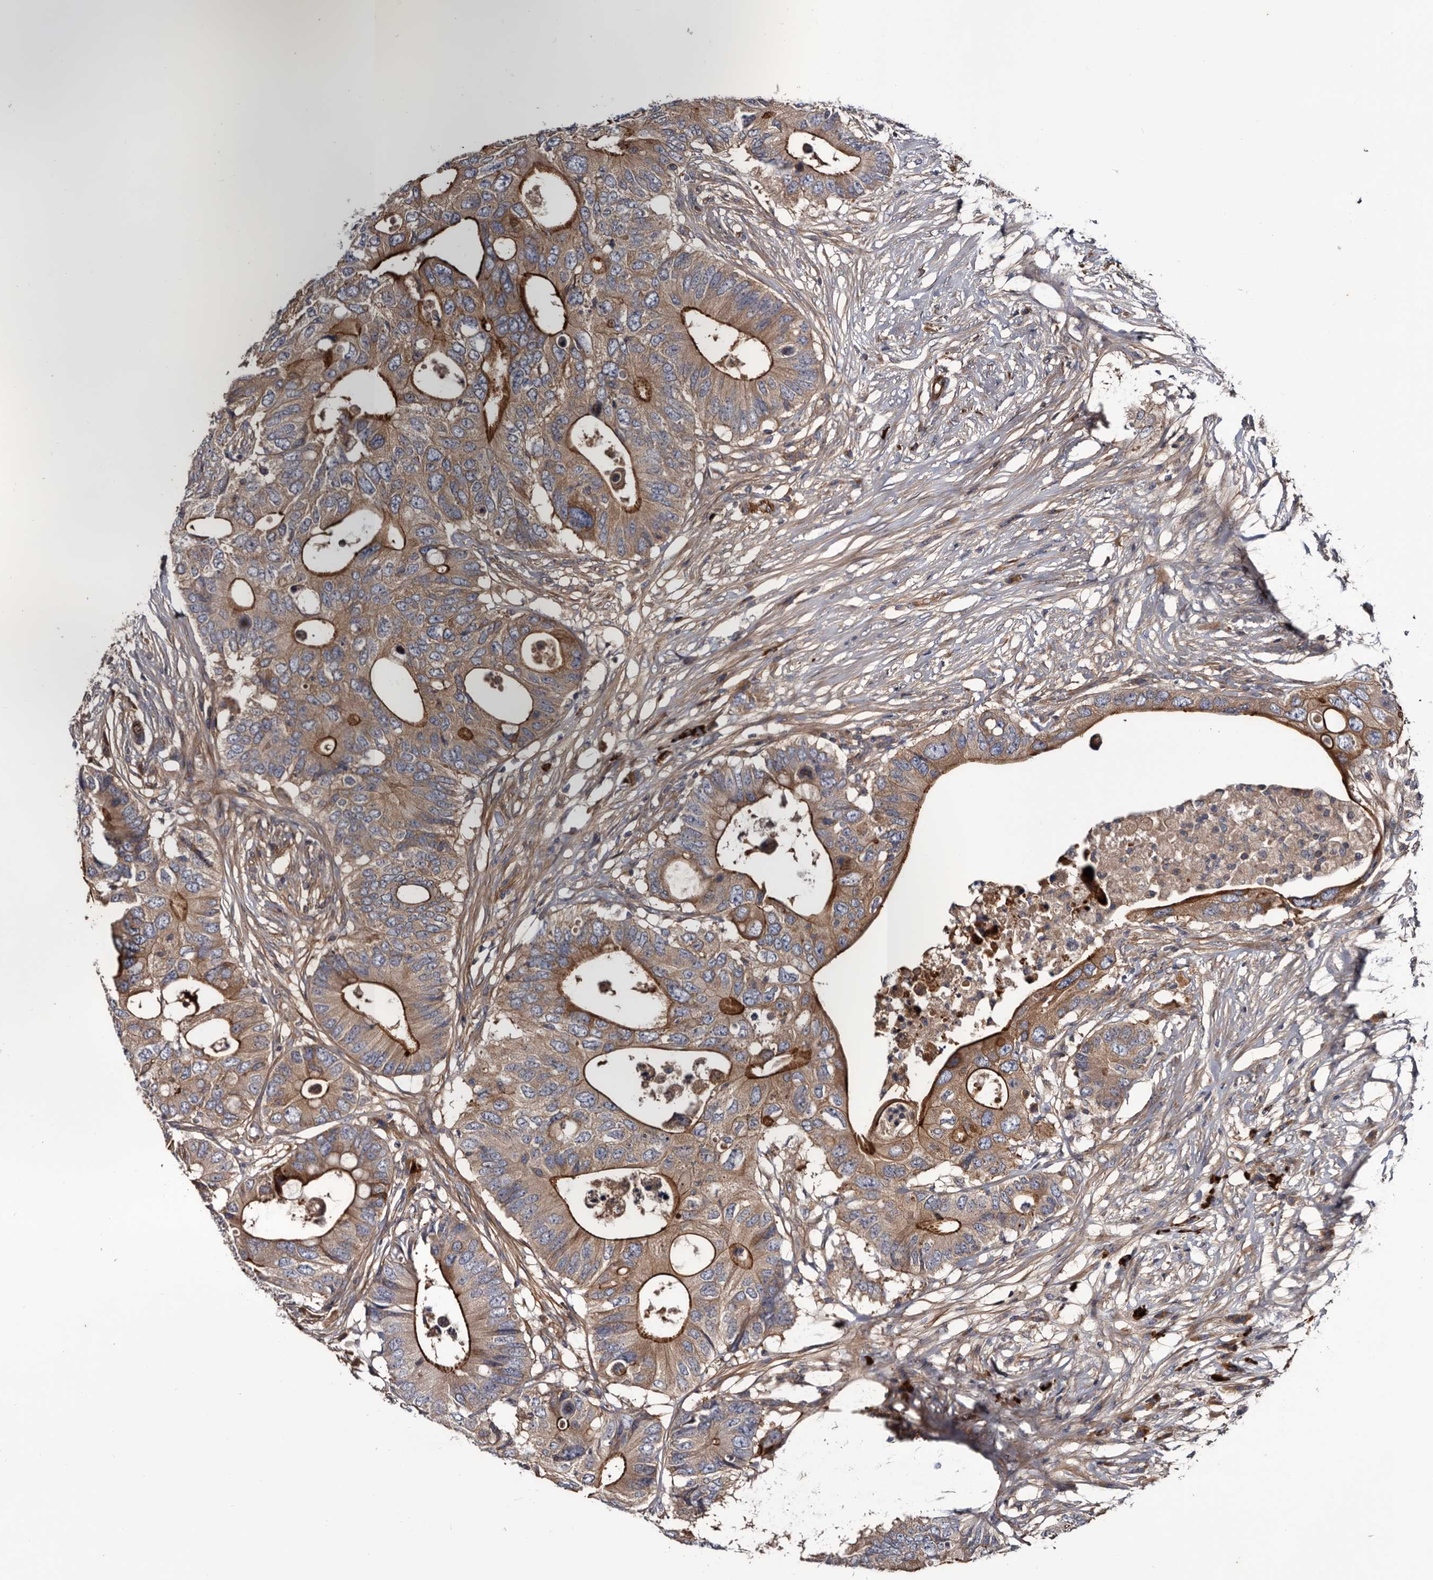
{"staining": {"intensity": "strong", "quantity": ">75%", "location": "cytoplasmic/membranous"}, "tissue": "colorectal cancer", "cell_type": "Tumor cells", "image_type": "cancer", "snomed": [{"axis": "morphology", "description": "Adenocarcinoma, NOS"}, {"axis": "topography", "description": "Colon"}], "caption": "Immunohistochemistry (IHC) image of adenocarcinoma (colorectal) stained for a protein (brown), which reveals high levels of strong cytoplasmic/membranous staining in about >75% of tumor cells.", "gene": "TSPAN17", "patient": {"sex": "male", "age": 71}}